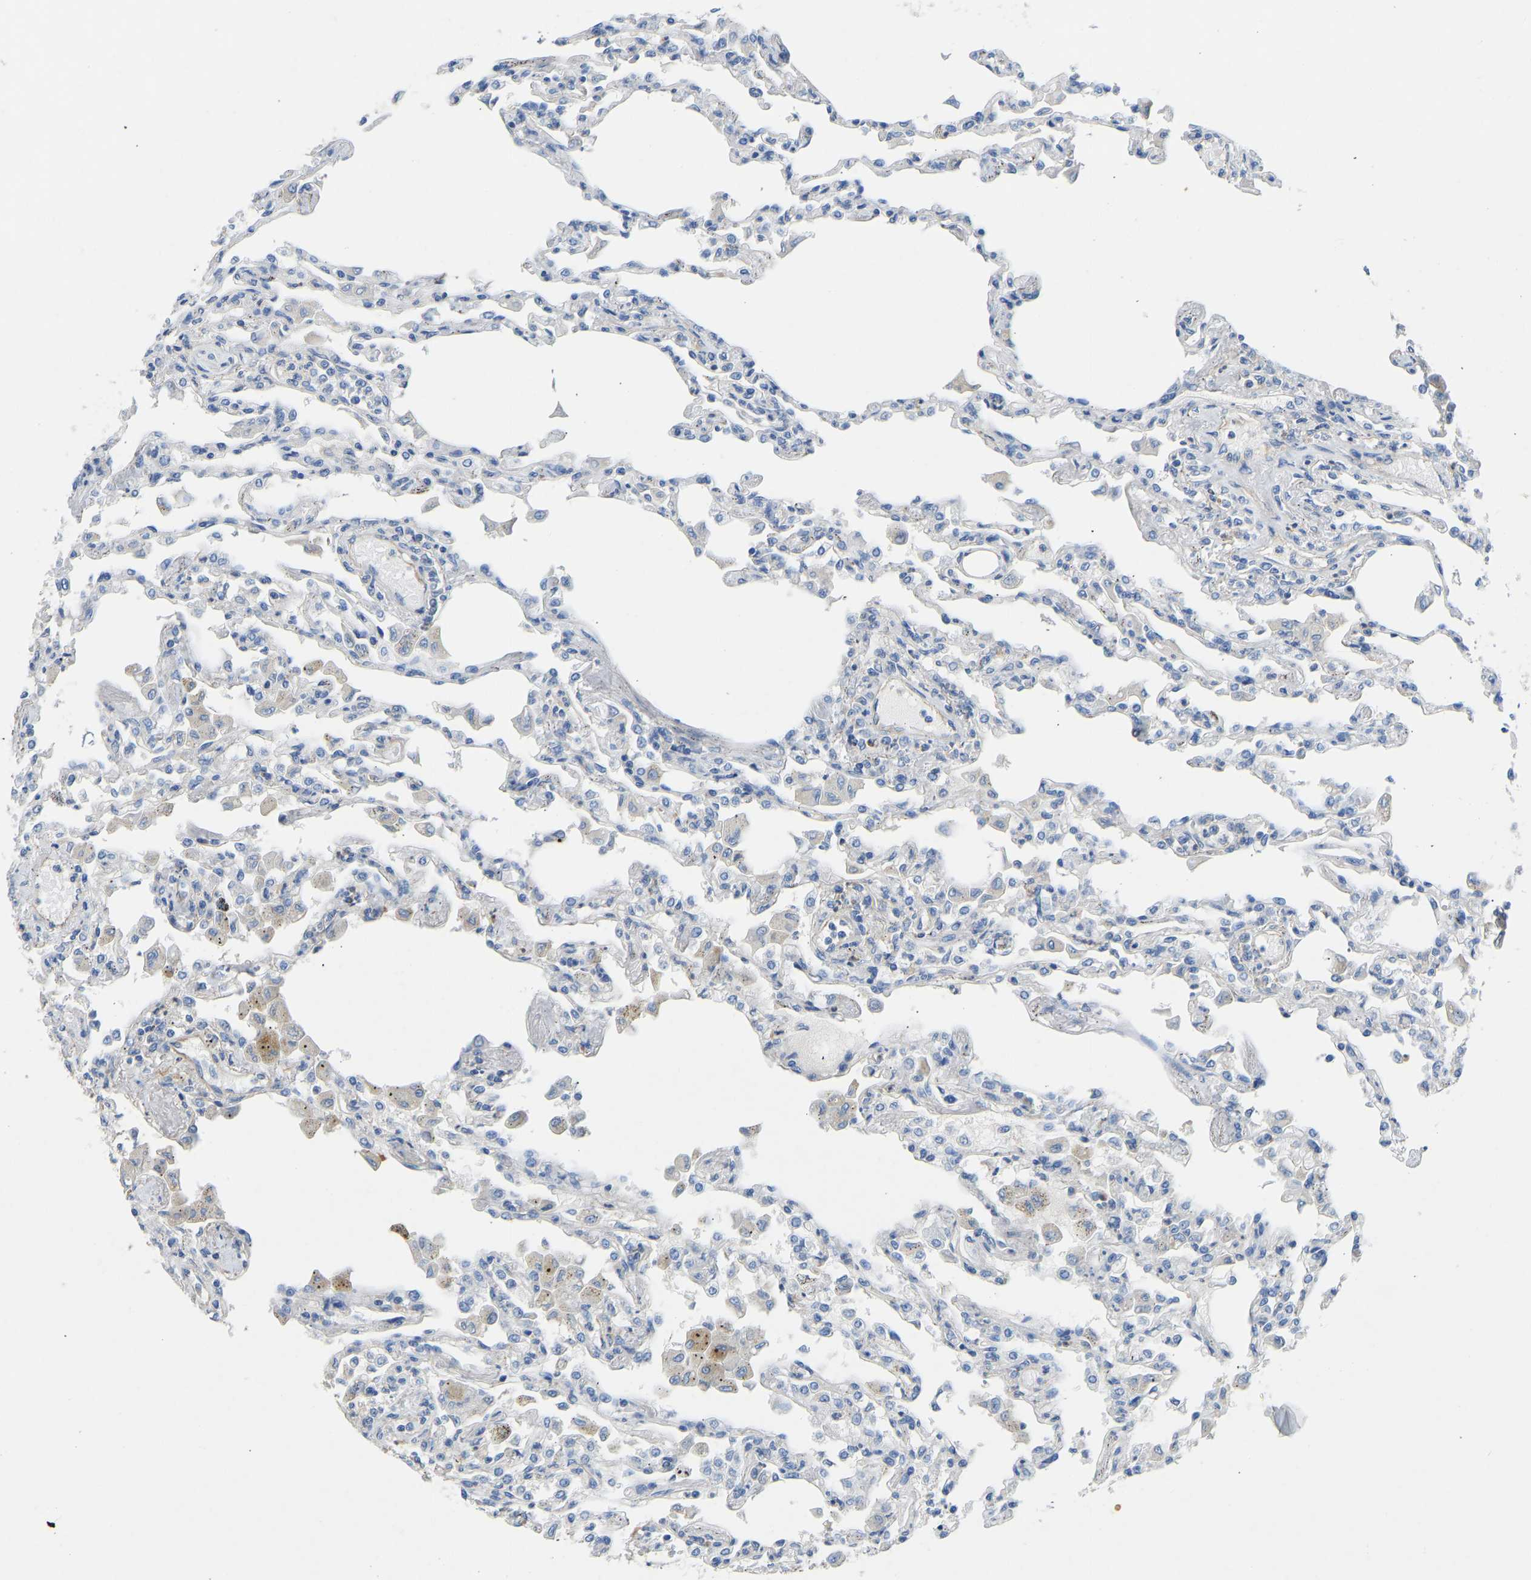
{"staining": {"intensity": "negative", "quantity": "none", "location": "none"}, "tissue": "lung", "cell_type": "Alveolar cells", "image_type": "normal", "snomed": [{"axis": "morphology", "description": "Normal tissue, NOS"}, {"axis": "topography", "description": "Bronchus"}, {"axis": "topography", "description": "Lung"}], "caption": "IHC of unremarkable human lung exhibits no staining in alveolar cells.", "gene": "TECTA", "patient": {"sex": "female", "age": 49}}